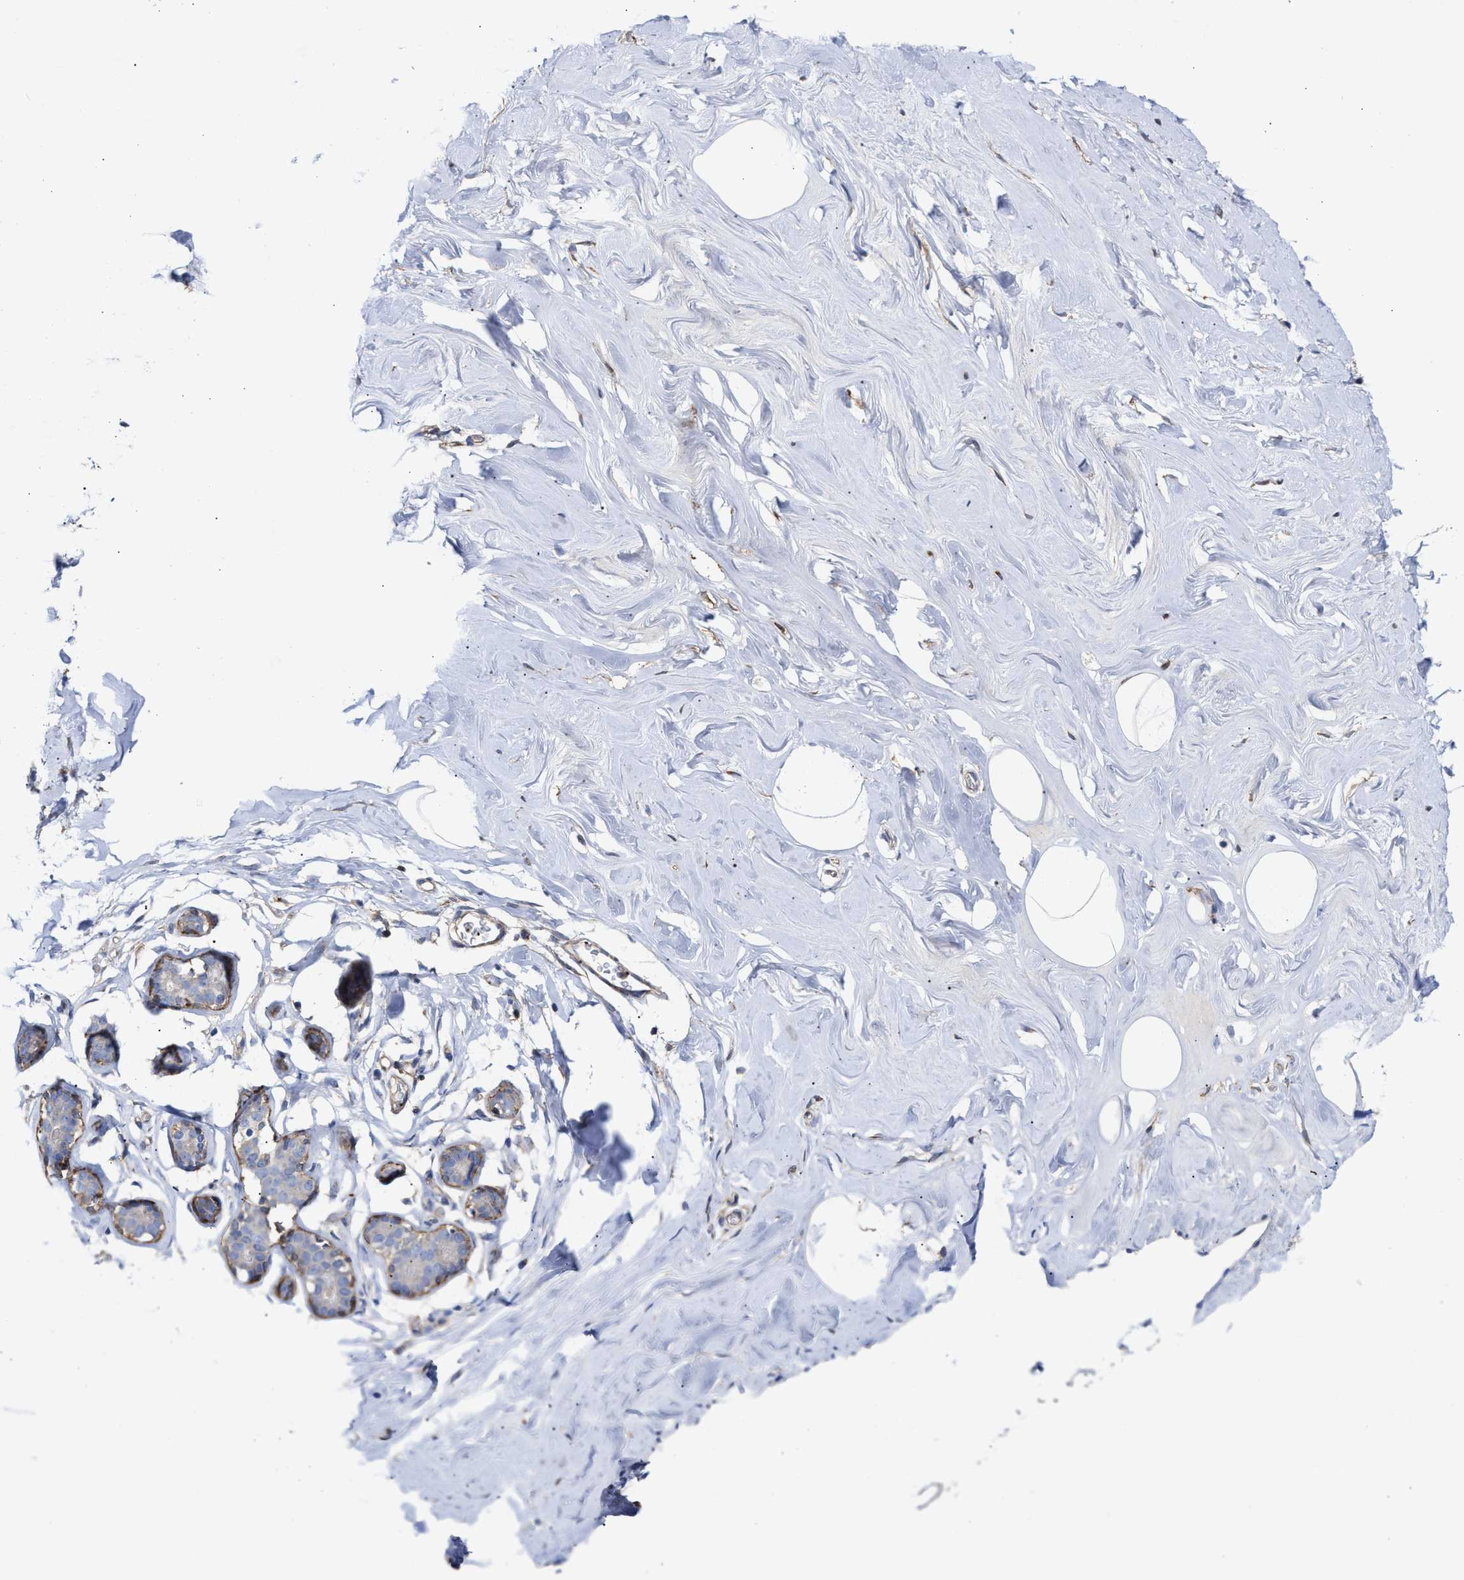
{"staining": {"intensity": "weak", "quantity": ">75%", "location": "cytoplasmic/membranous"}, "tissue": "adipose tissue", "cell_type": "Adipocytes", "image_type": "normal", "snomed": [{"axis": "morphology", "description": "Normal tissue, NOS"}, {"axis": "morphology", "description": "Fibrosis, NOS"}, {"axis": "topography", "description": "Breast"}, {"axis": "topography", "description": "Adipose tissue"}], "caption": "About >75% of adipocytes in unremarkable human adipose tissue demonstrate weak cytoplasmic/membranous protein expression as visualized by brown immunohistochemical staining.", "gene": "HS3ST5", "patient": {"sex": "female", "age": 39}}